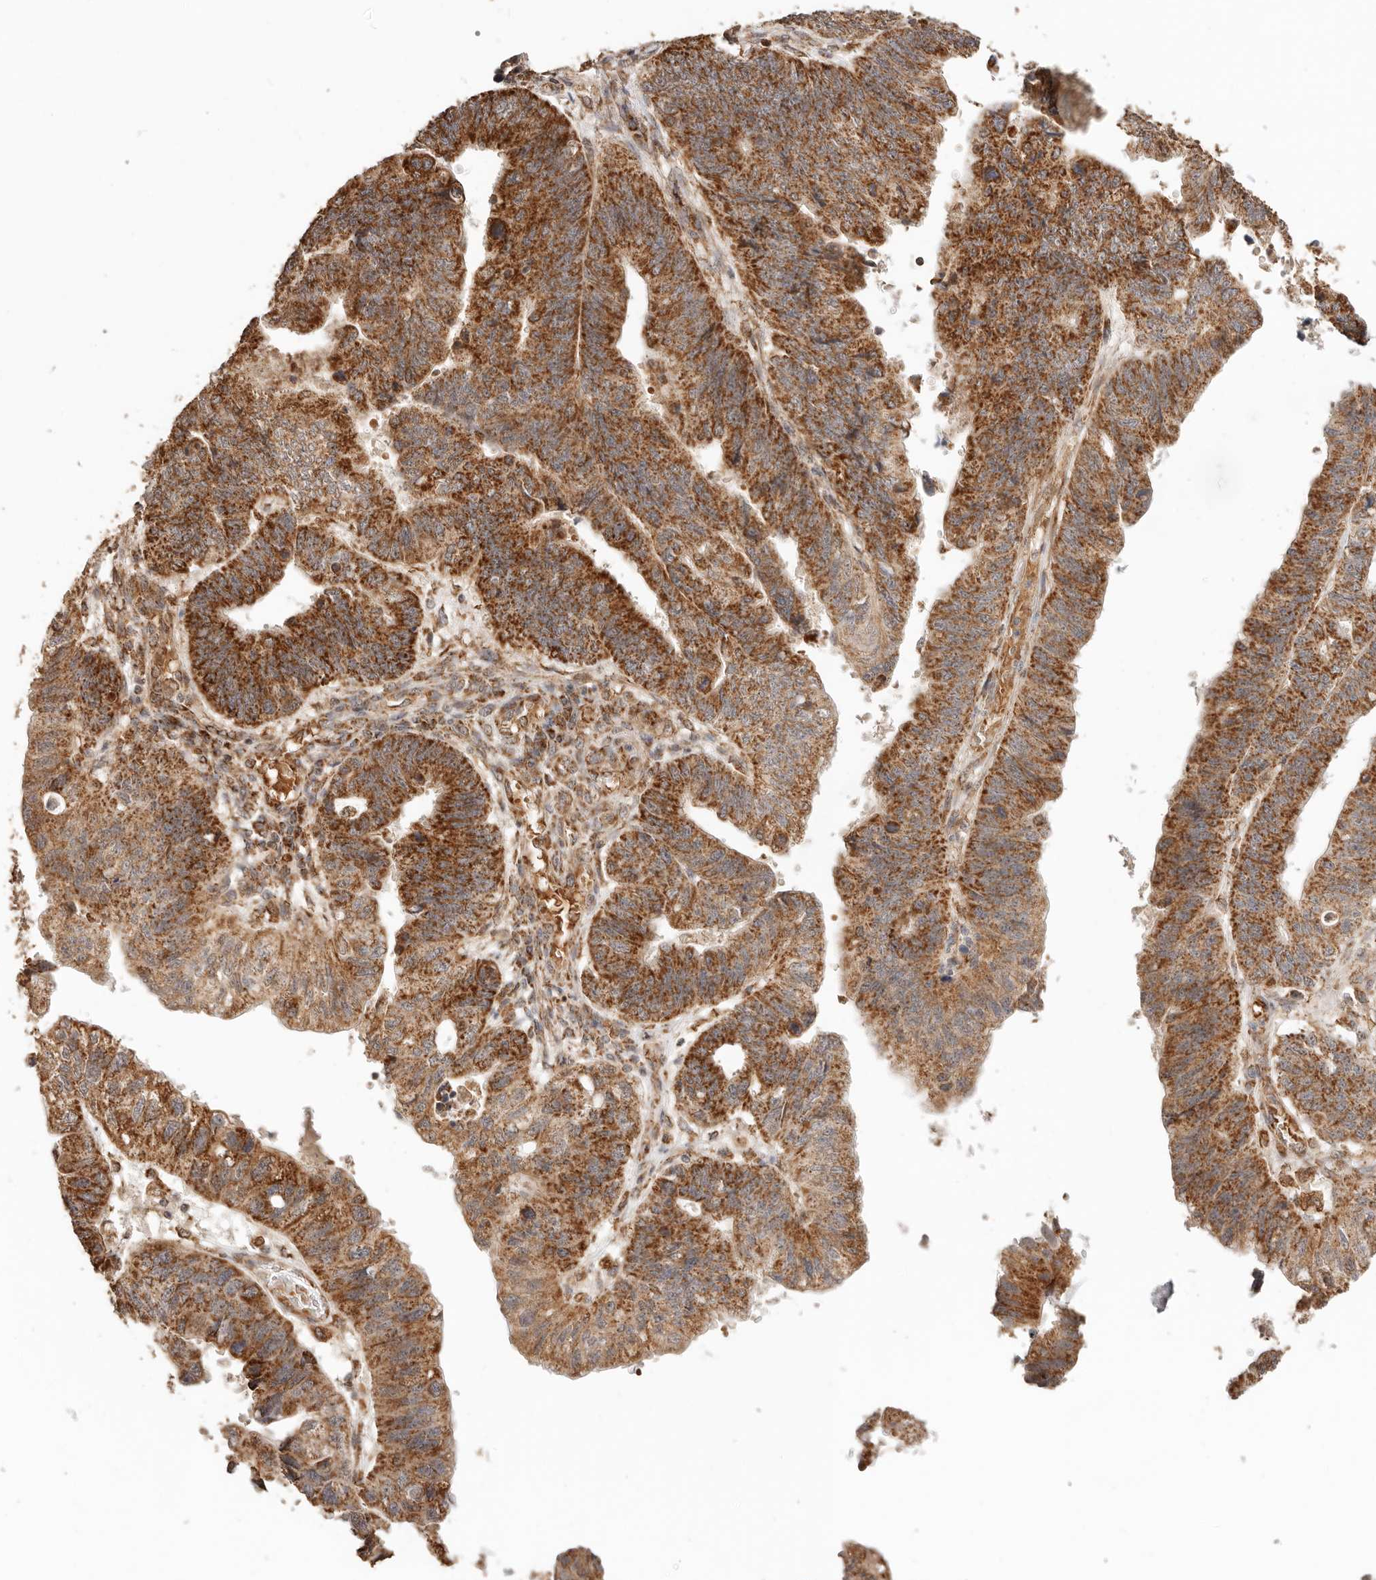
{"staining": {"intensity": "strong", "quantity": ">75%", "location": "cytoplasmic/membranous"}, "tissue": "stomach cancer", "cell_type": "Tumor cells", "image_type": "cancer", "snomed": [{"axis": "morphology", "description": "Adenocarcinoma, NOS"}, {"axis": "topography", "description": "Stomach"}], "caption": "This photomicrograph exhibits immunohistochemistry staining of stomach cancer (adenocarcinoma), with high strong cytoplasmic/membranous expression in approximately >75% of tumor cells.", "gene": "NDUFB11", "patient": {"sex": "male", "age": 59}}